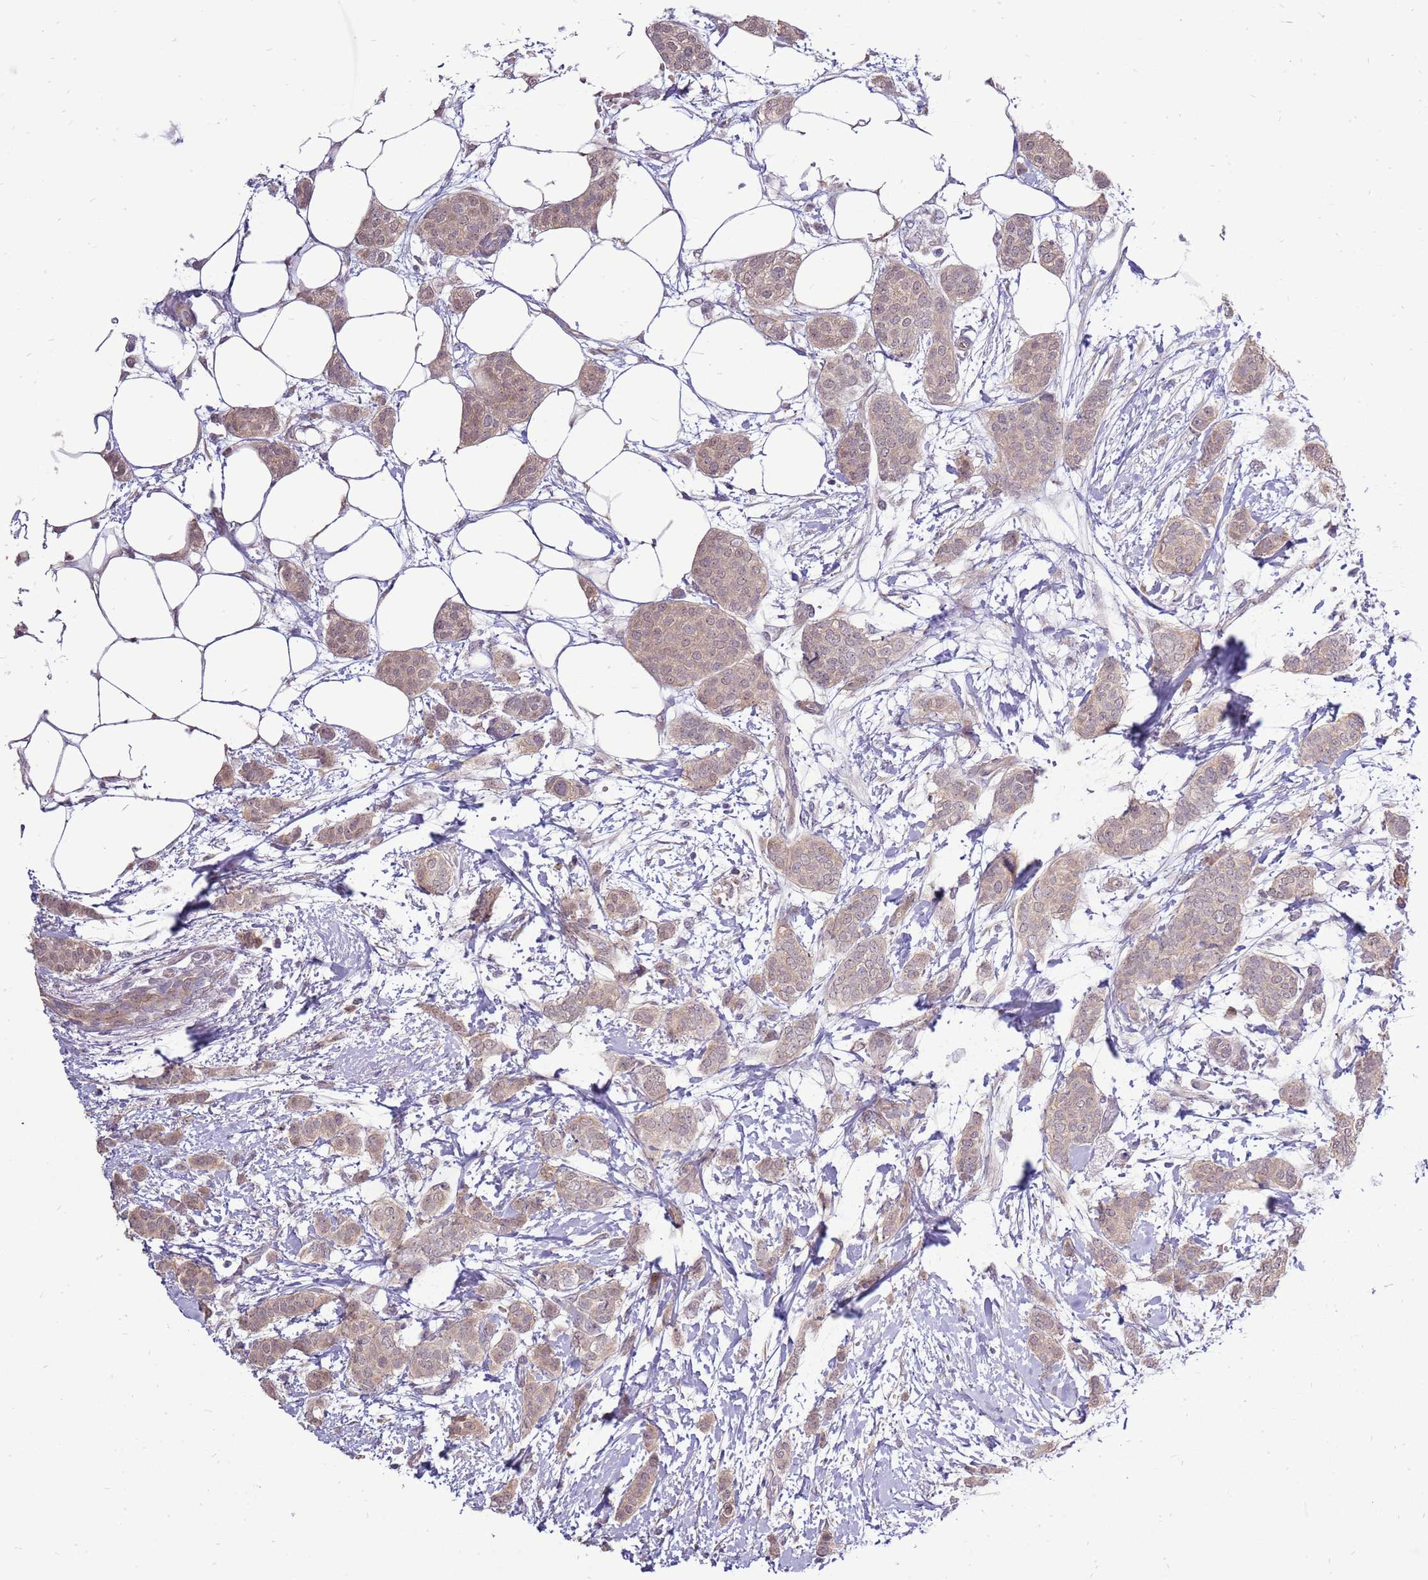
{"staining": {"intensity": "moderate", "quantity": ">75%", "location": "cytoplasmic/membranous"}, "tissue": "breast cancer", "cell_type": "Tumor cells", "image_type": "cancer", "snomed": [{"axis": "morphology", "description": "Duct carcinoma"}, {"axis": "topography", "description": "Breast"}], "caption": "Invasive ductal carcinoma (breast) stained with a brown dye demonstrates moderate cytoplasmic/membranous positive positivity in approximately >75% of tumor cells.", "gene": "UGGT2", "patient": {"sex": "female", "age": 72}}